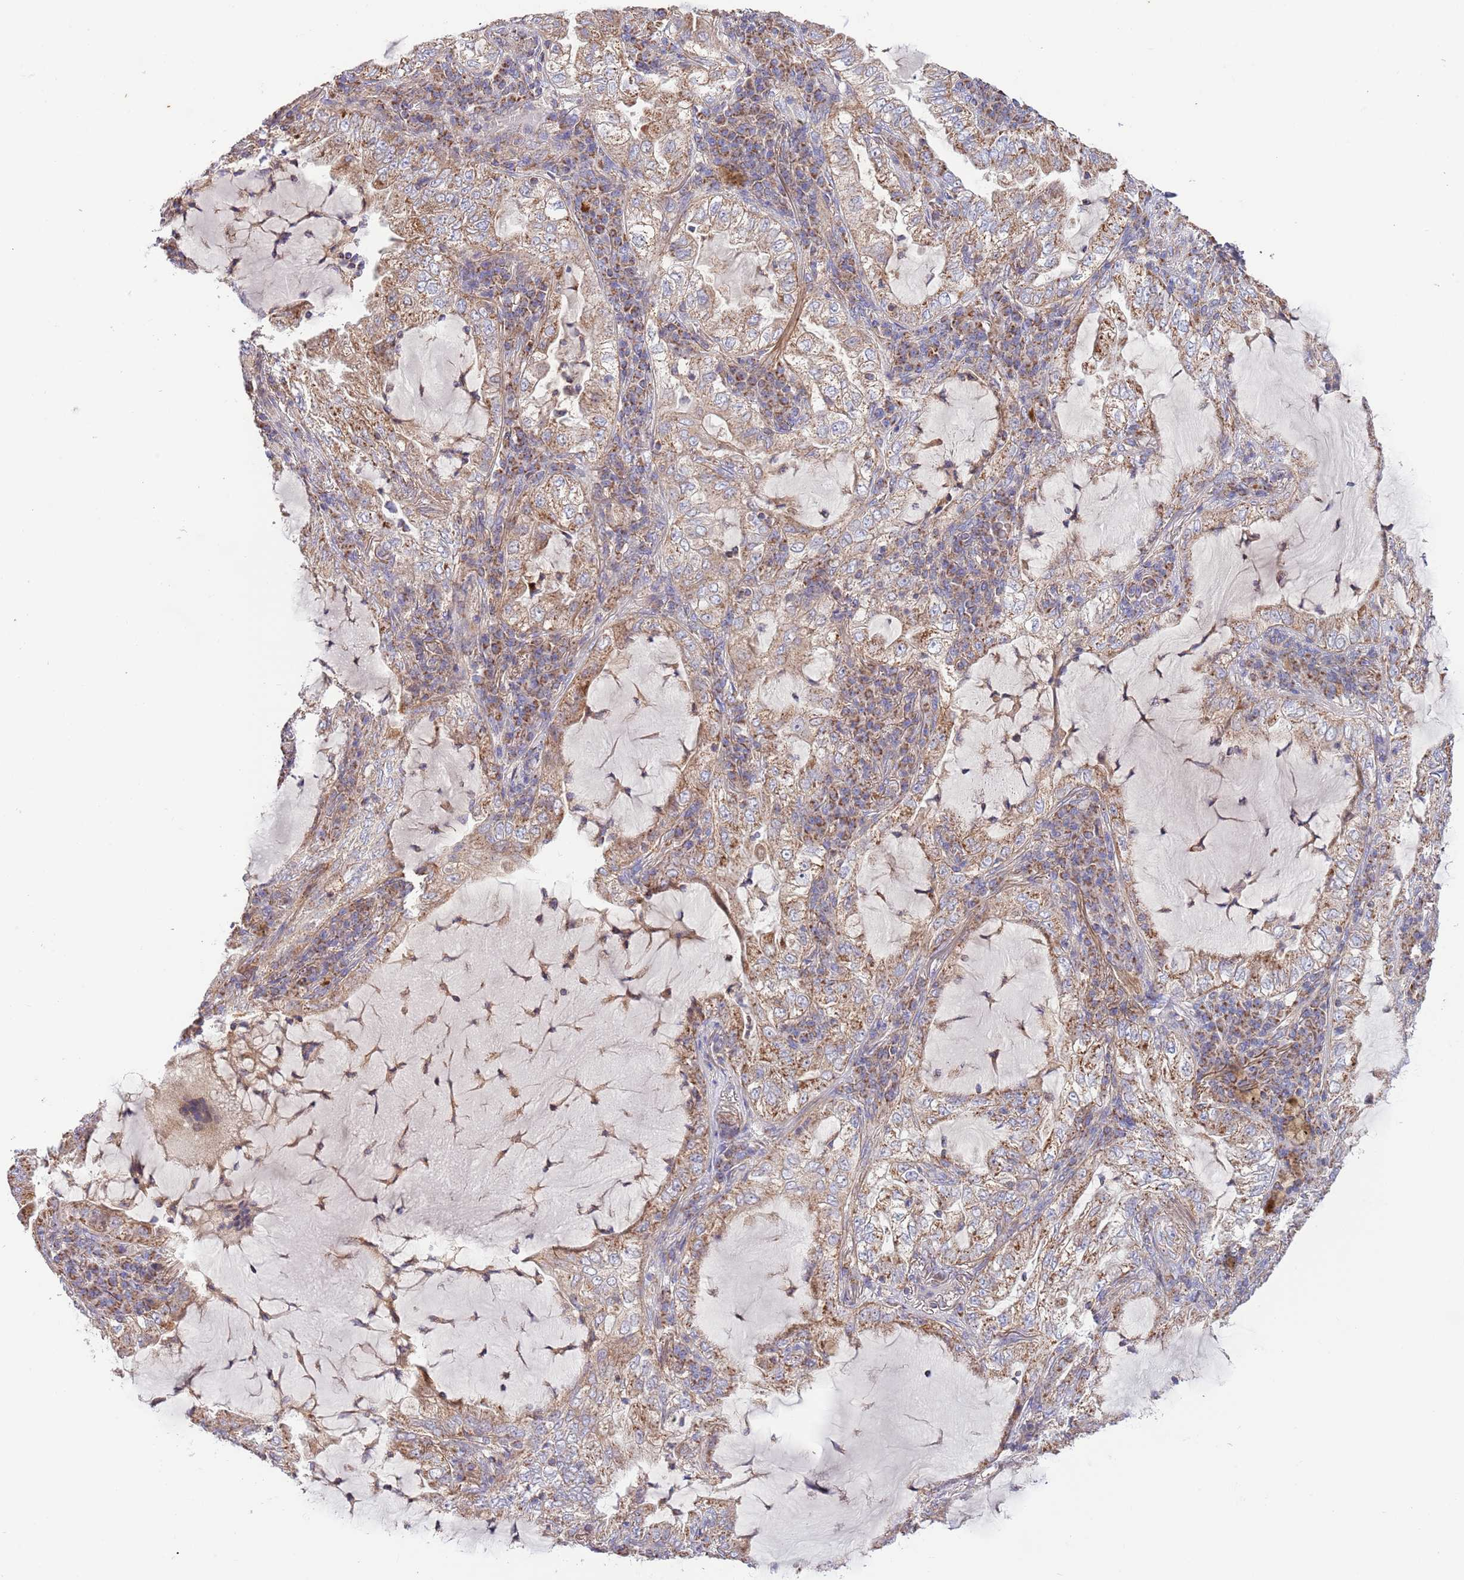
{"staining": {"intensity": "moderate", "quantity": ">75%", "location": "cytoplasmic/membranous"}, "tissue": "lung cancer", "cell_type": "Tumor cells", "image_type": "cancer", "snomed": [{"axis": "morphology", "description": "Adenocarcinoma, NOS"}, {"axis": "topography", "description": "Lung"}], "caption": "Lung adenocarcinoma was stained to show a protein in brown. There is medium levels of moderate cytoplasmic/membranous staining in about >75% of tumor cells. (DAB (3,3'-diaminobenzidine) IHC, brown staining for protein, blue staining for nuclei).", "gene": "DNAJA3", "patient": {"sex": "female", "age": 73}}